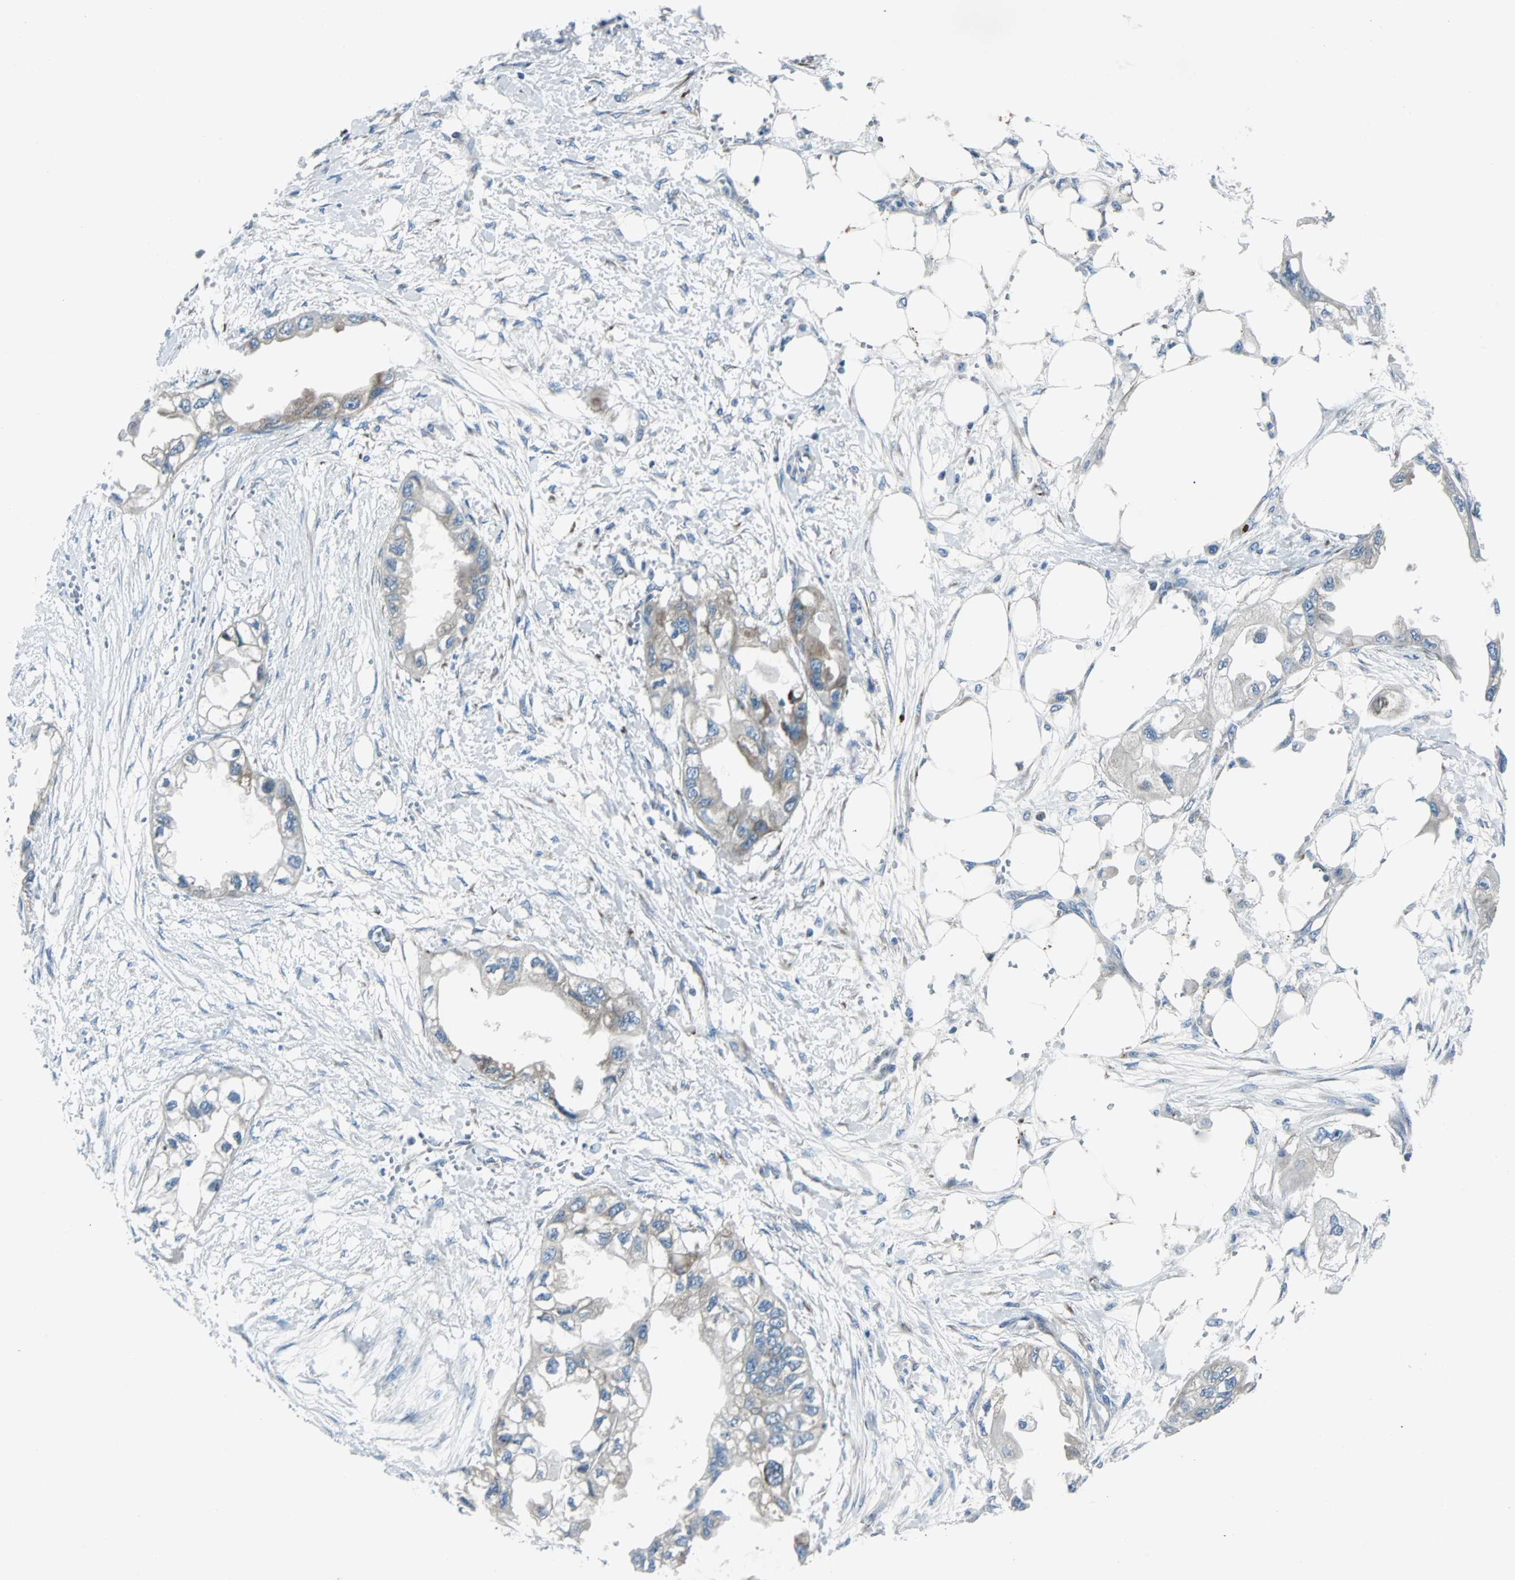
{"staining": {"intensity": "weak", "quantity": "25%-75%", "location": "cytoplasmic/membranous"}, "tissue": "endometrial cancer", "cell_type": "Tumor cells", "image_type": "cancer", "snomed": [{"axis": "morphology", "description": "Adenocarcinoma, NOS"}, {"axis": "topography", "description": "Endometrium"}], "caption": "Immunohistochemistry image of neoplastic tissue: adenocarcinoma (endometrial) stained using immunohistochemistry demonstrates low levels of weak protein expression localized specifically in the cytoplasmic/membranous of tumor cells, appearing as a cytoplasmic/membranous brown color.", "gene": "BBC3", "patient": {"sex": "female", "age": 67}}